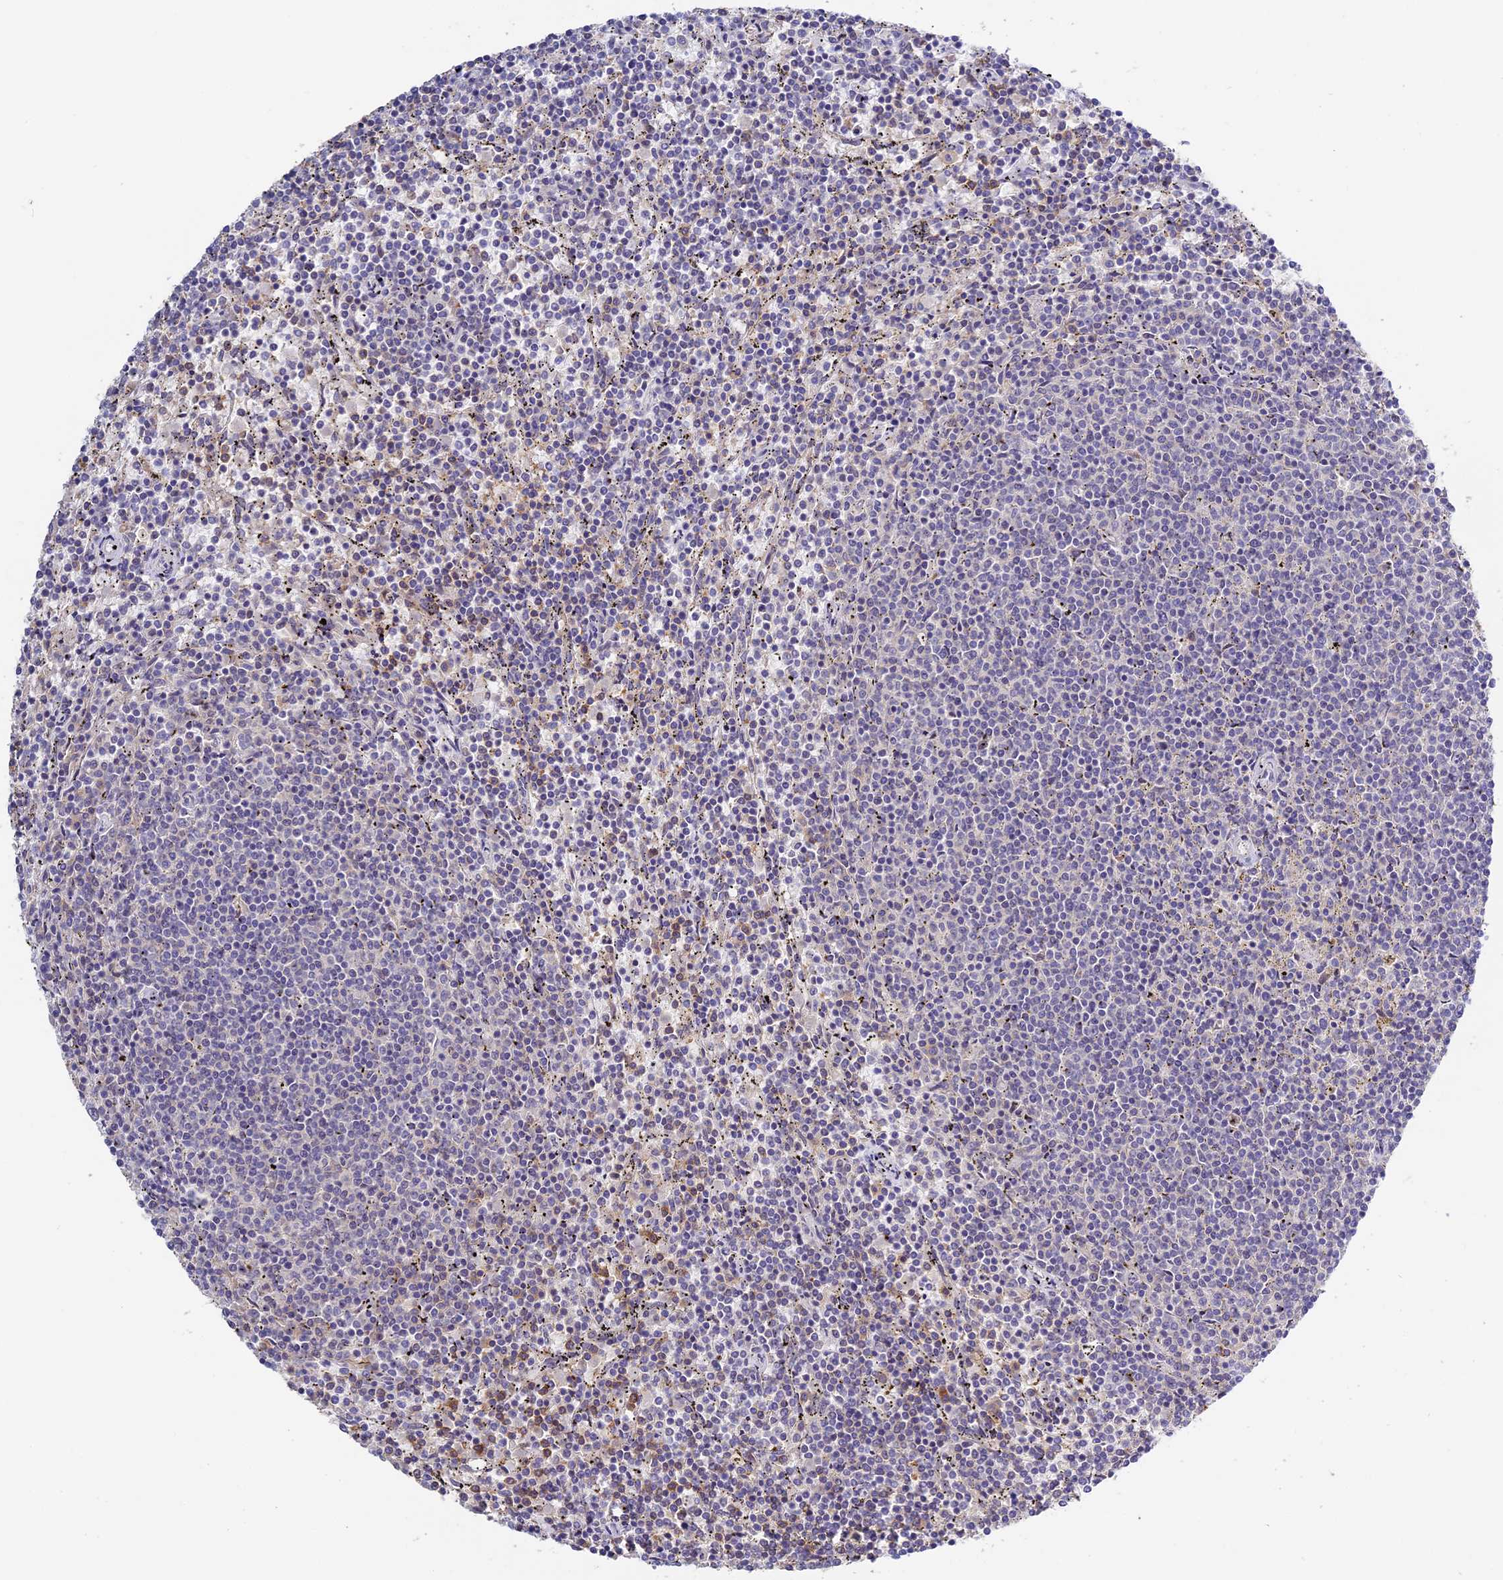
{"staining": {"intensity": "moderate", "quantity": "<25%", "location": "cytoplasmic/membranous"}, "tissue": "lymphoma", "cell_type": "Tumor cells", "image_type": "cancer", "snomed": [{"axis": "morphology", "description": "Malignant lymphoma, non-Hodgkin's type, Low grade"}, {"axis": "topography", "description": "Spleen"}], "caption": "DAB (3,3'-diaminobenzidine) immunohistochemical staining of lymphoma displays moderate cytoplasmic/membranous protein positivity in approximately <25% of tumor cells.", "gene": "ADGRD1", "patient": {"sex": "female", "age": 50}}